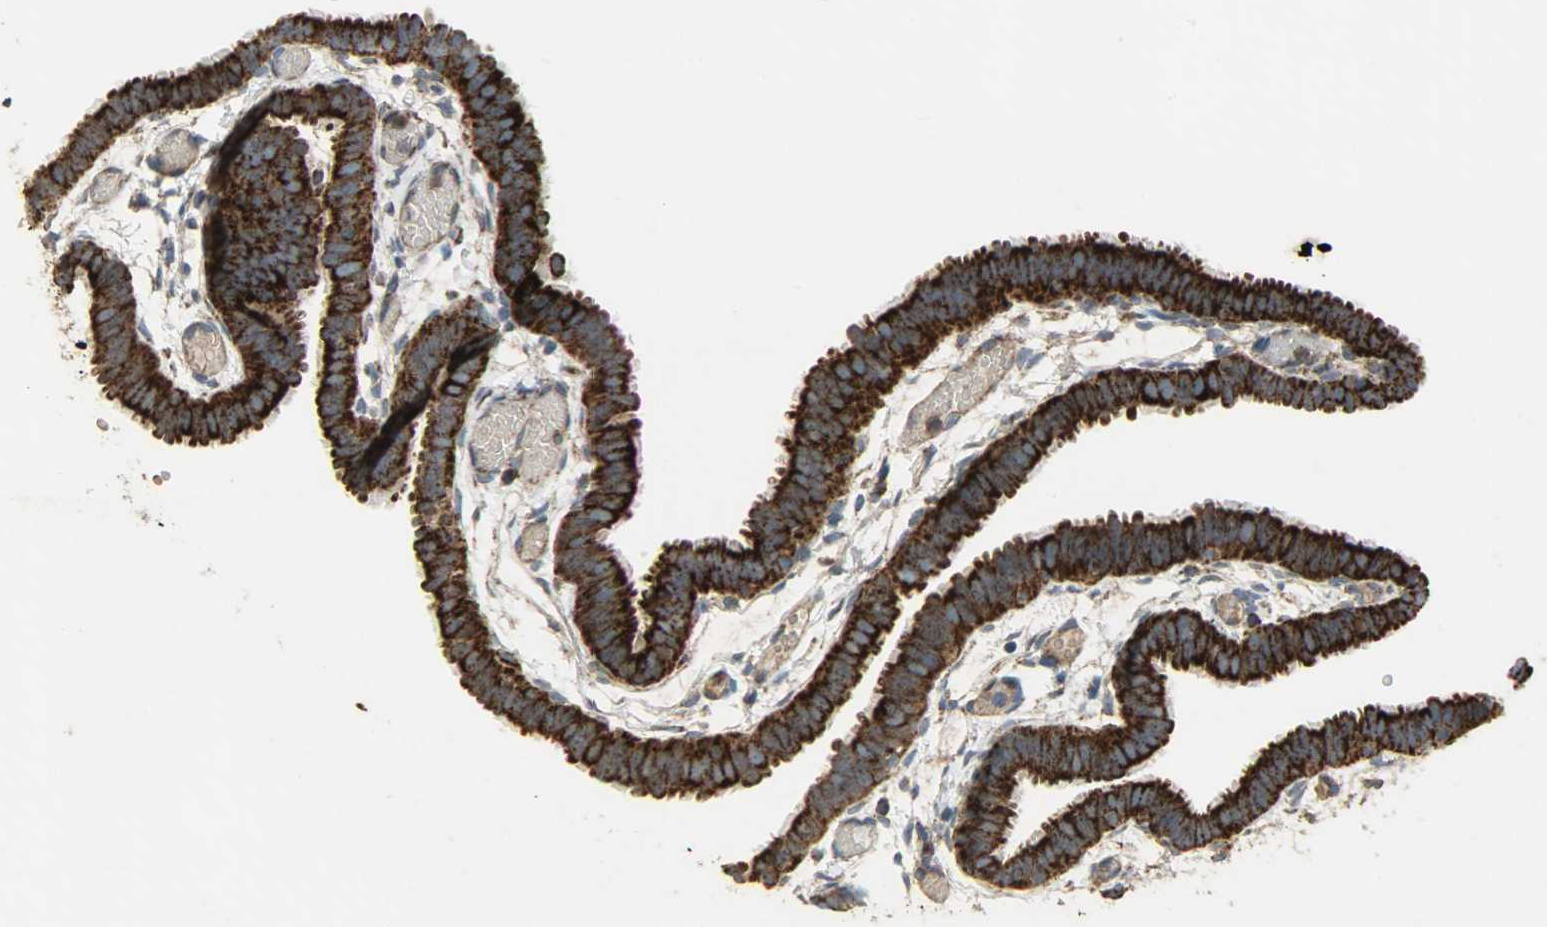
{"staining": {"intensity": "strong", "quantity": ">75%", "location": "cytoplasmic/membranous"}, "tissue": "fallopian tube", "cell_type": "Glandular cells", "image_type": "normal", "snomed": [{"axis": "morphology", "description": "Normal tissue, NOS"}, {"axis": "topography", "description": "Fallopian tube"}], "caption": "An image of human fallopian tube stained for a protein displays strong cytoplasmic/membranous brown staining in glandular cells. The protein of interest is shown in brown color, while the nuclei are stained blue.", "gene": "AMT", "patient": {"sex": "female", "age": 29}}